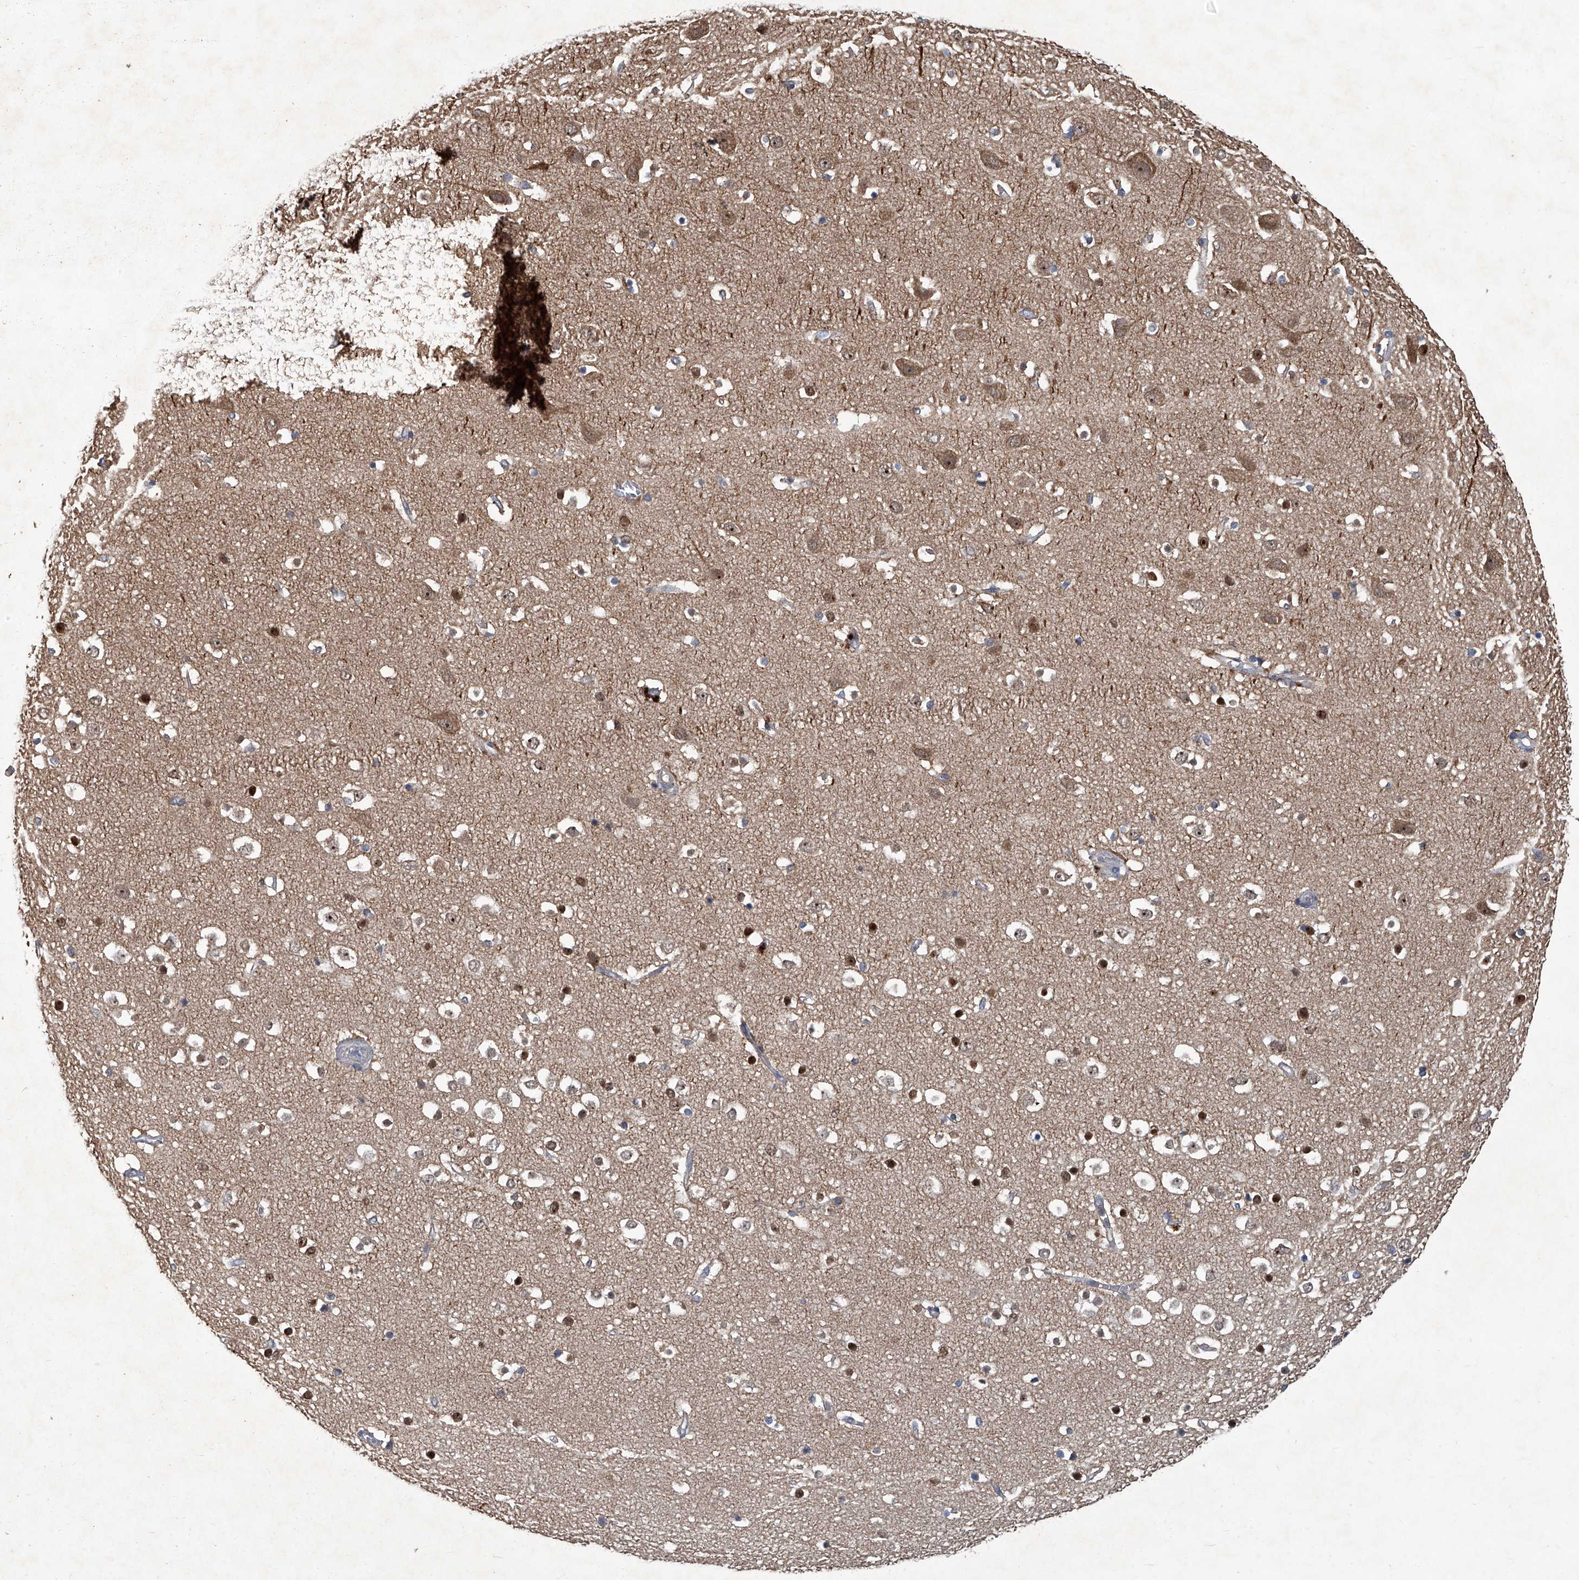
{"staining": {"intensity": "negative", "quantity": "none", "location": "none"}, "tissue": "cerebral cortex", "cell_type": "Endothelial cells", "image_type": "normal", "snomed": [{"axis": "morphology", "description": "Normal tissue, NOS"}, {"axis": "topography", "description": "Cerebral cortex"}], "caption": "Immunohistochemistry (IHC) of benign cerebral cortex demonstrates no staining in endothelial cells. The staining was performed using DAB (3,3'-diaminobenzidine) to visualize the protein expression in brown, while the nuclei were stained in blue with hematoxylin (Magnification: 20x).", "gene": "ANKRD34A", "patient": {"sex": "male", "age": 54}}